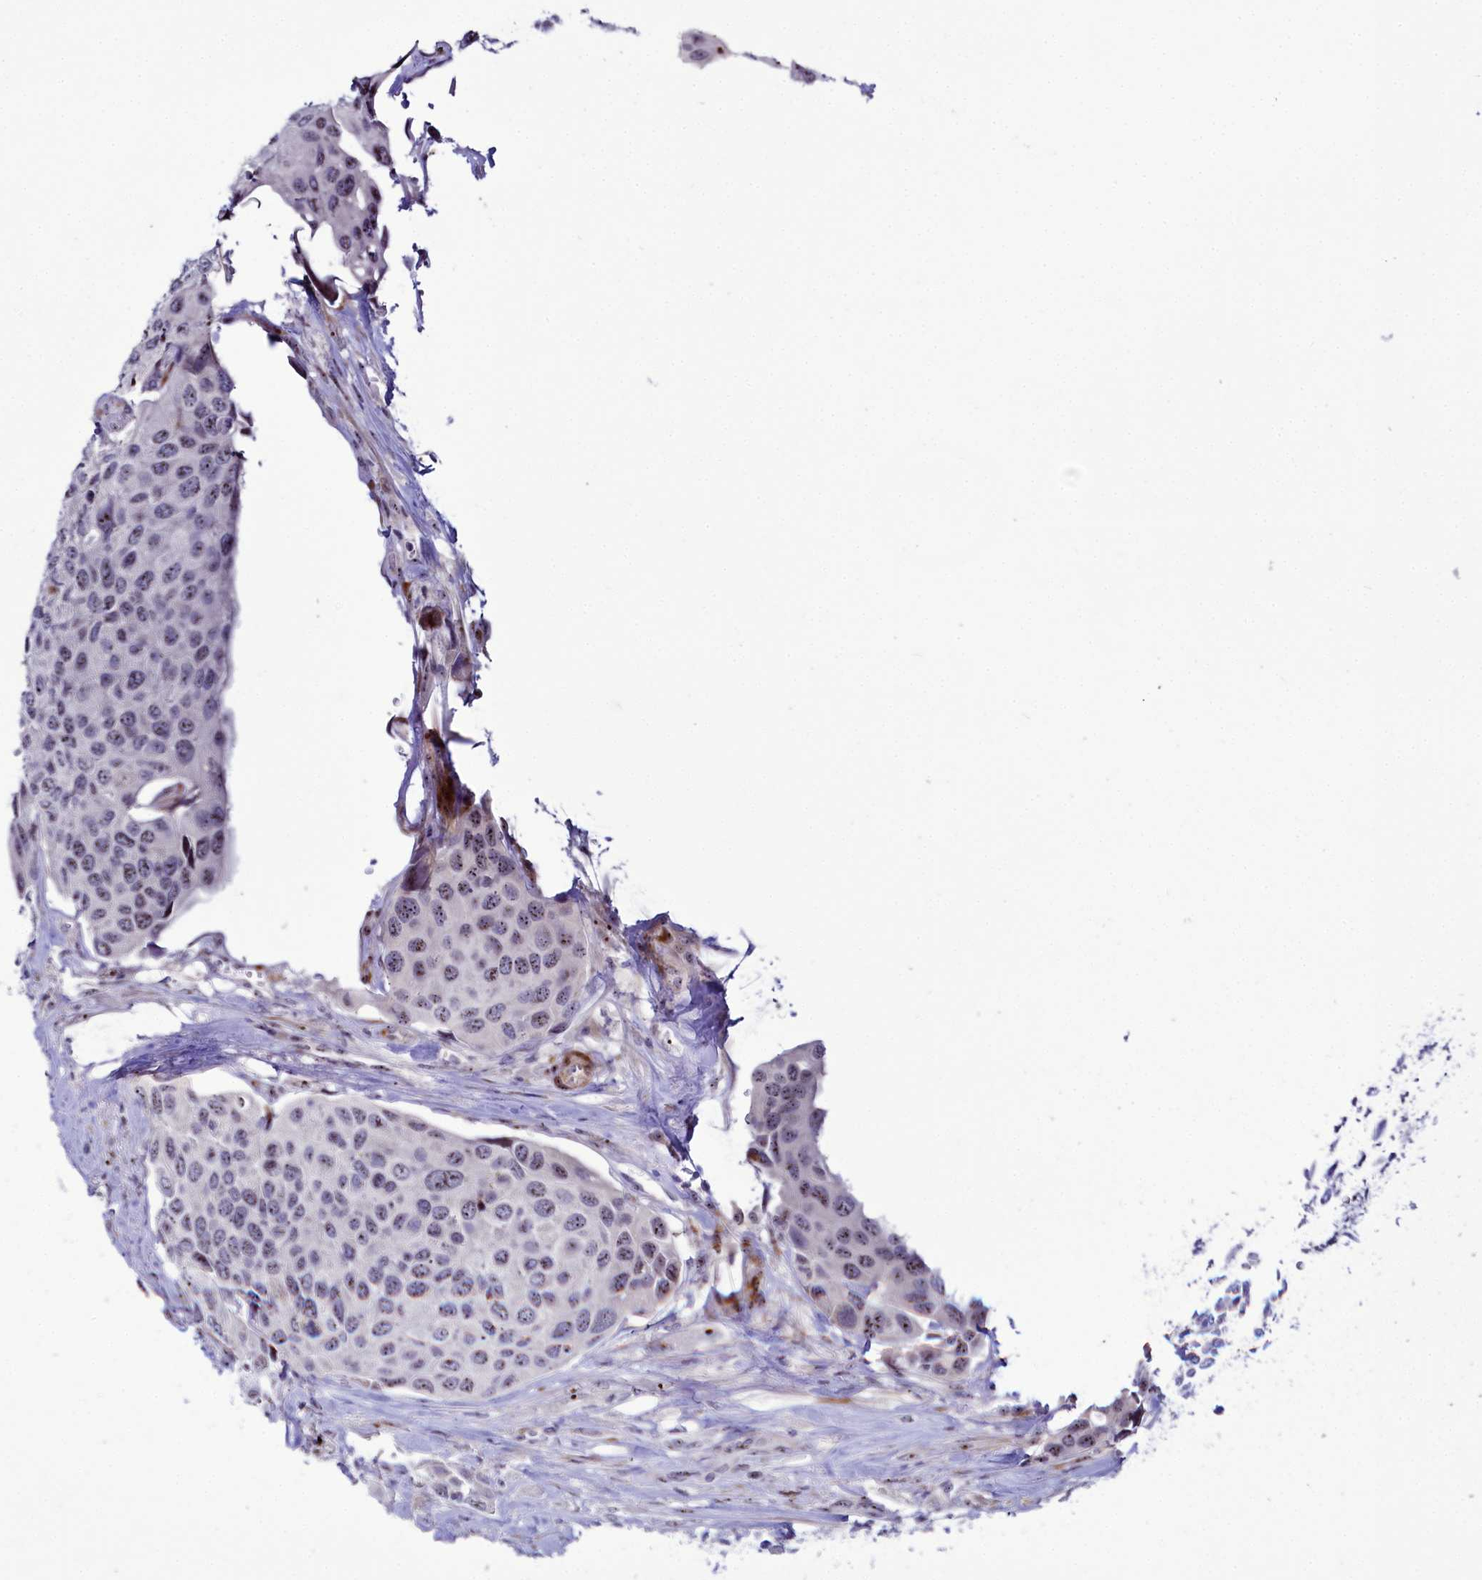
{"staining": {"intensity": "weak", "quantity": ">75%", "location": "nuclear"}, "tissue": "urothelial cancer", "cell_type": "Tumor cells", "image_type": "cancer", "snomed": [{"axis": "morphology", "description": "Urothelial carcinoma, High grade"}, {"axis": "topography", "description": "Urinary bladder"}], "caption": "Immunohistochemistry (IHC) of high-grade urothelial carcinoma shows low levels of weak nuclear staining in approximately >75% of tumor cells. Using DAB (brown) and hematoxylin (blue) stains, captured at high magnification using brightfield microscopy.", "gene": "TCOF1", "patient": {"sex": "male", "age": 74}}